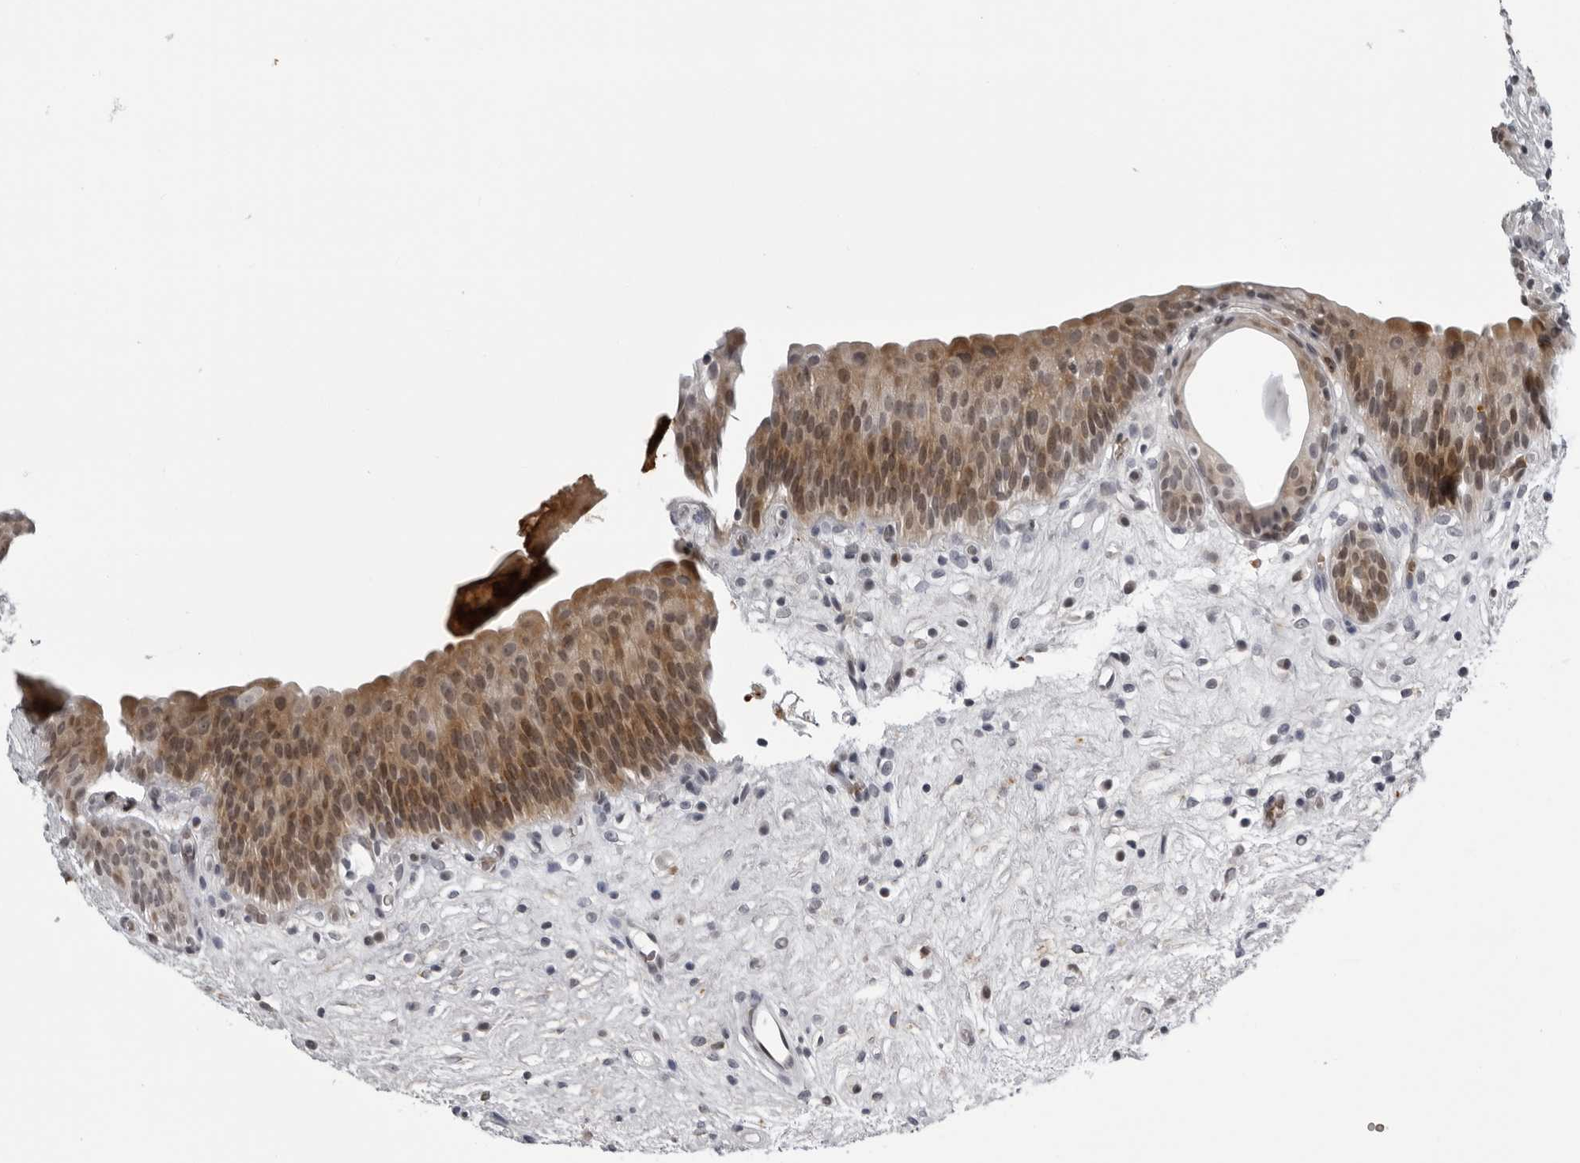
{"staining": {"intensity": "moderate", "quantity": "25%-75%", "location": "cytoplasmic/membranous"}, "tissue": "urinary bladder", "cell_type": "Urothelial cells", "image_type": "normal", "snomed": [{"axis": "morphology", "description": "Normal tissue, NOS"}, {"axis": "topography", "description": "Urinary bladder"}], "caption": "Brown immunohistochemical staining in benign human urinary bladder displays moderate cytoplasmic/membranous expression in approximately 25%-75% of urothelial cells. Using DAB (3,3'-diaminobenzidine) (brown) and hematoxylin (blue) stains, captured at high magnification using brightfield microscopy.", "gene": "THOP1", "patient": {"sex": "male", "age": 83}}